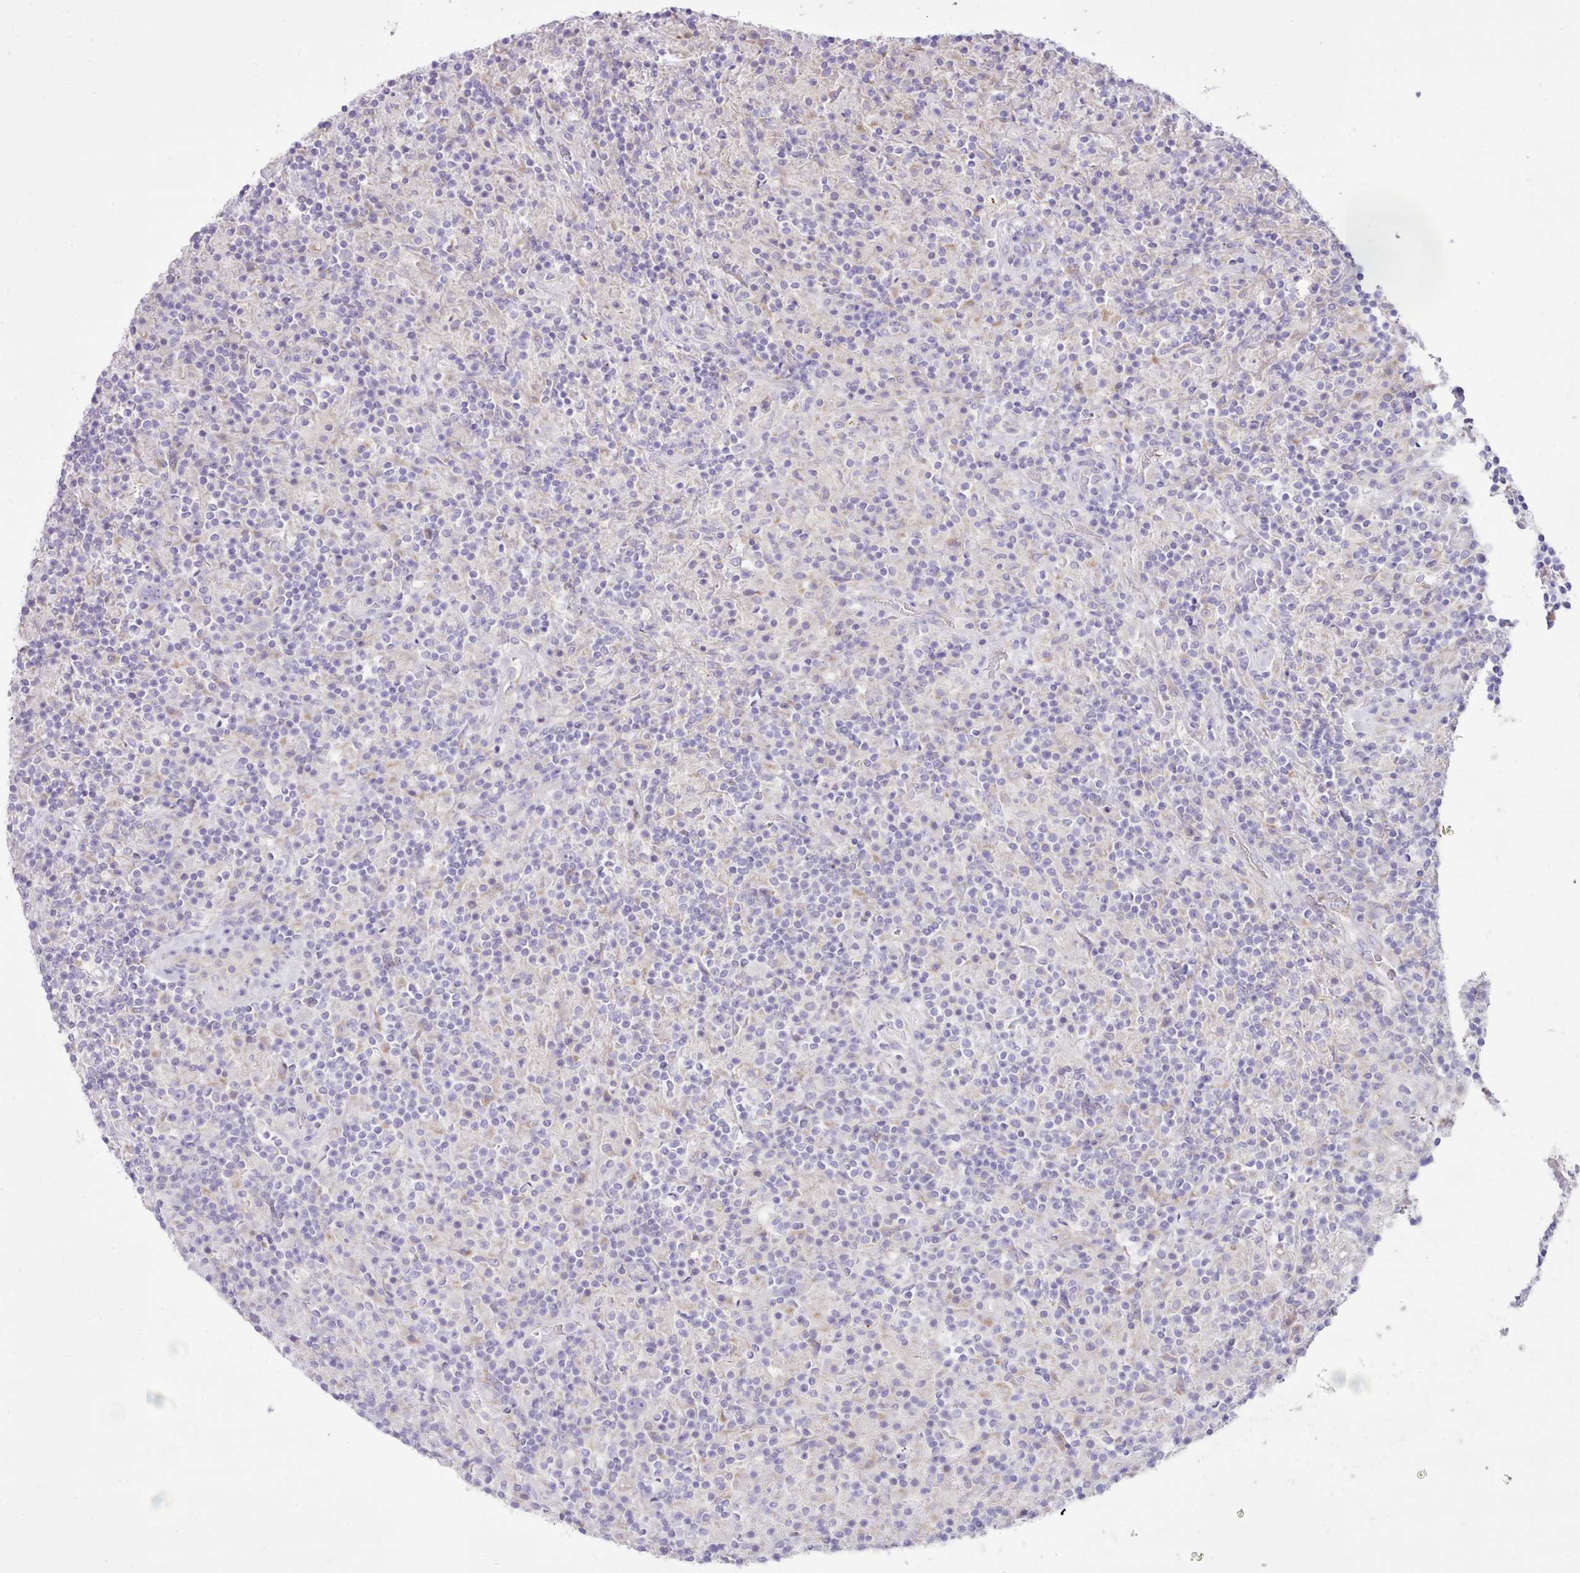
{"staining": {"intensity": "negative", "quantity": "none", "location": "none"}, "tissue": "lymphoma", "cell_type": "Tumor cells", "image_type": "cancer", "snomed": [{"axis": "morphology", "description": "Hodgkin's disease, NOS"}, {"axis": "topography", "description": "Lymph node"}], "caption": "The immunohistochemistry (IHC) micrograph has no significant staining in tumor cells of lymphoma tissue. (DAB immunohistochemistry with hematoxylin counter stain).", "gene": "CCL1", "patient": {"sex": "male", "age": 70}}